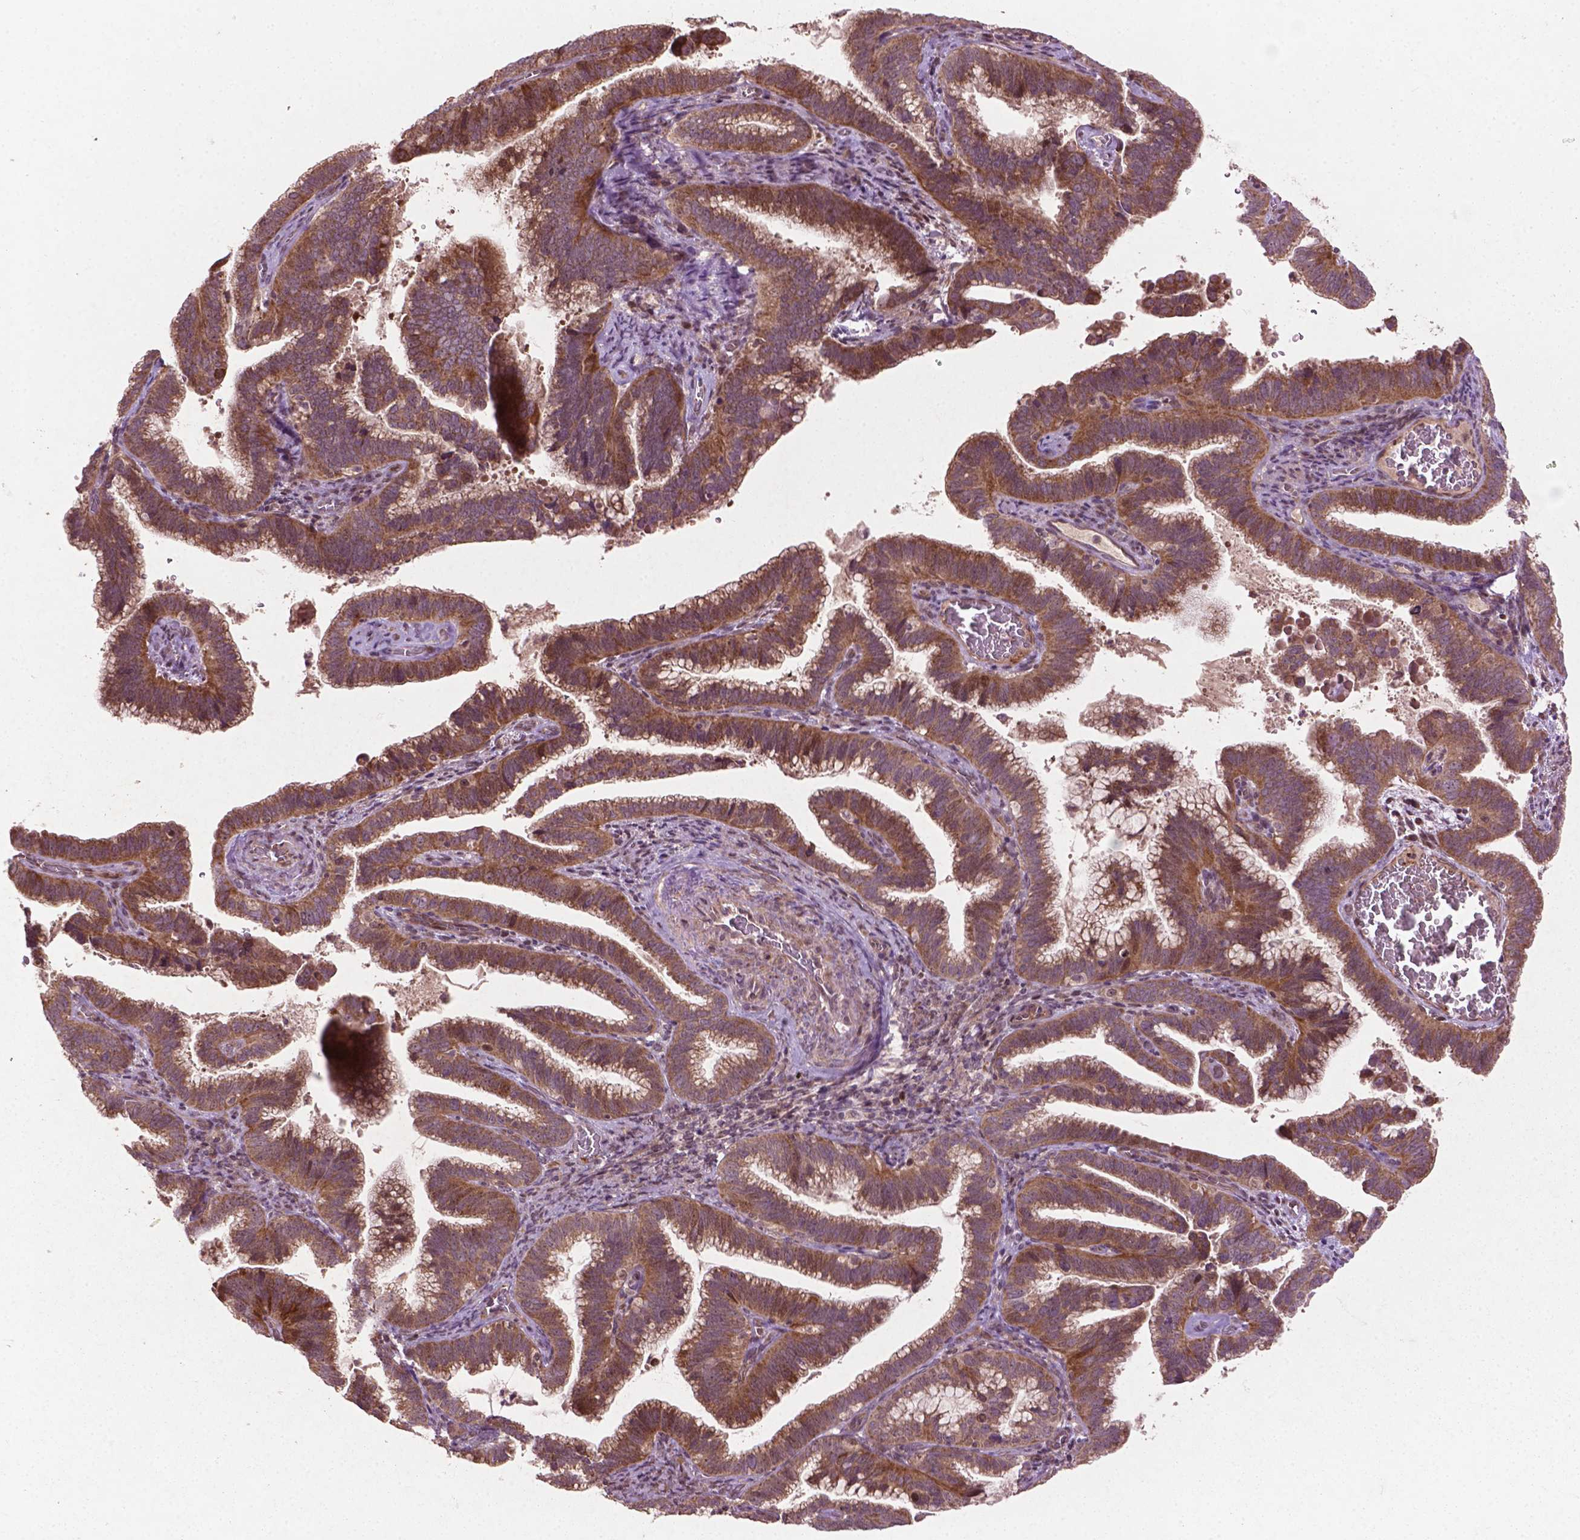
{"staining": {"intensity": "moderate", "quantity": ">75%", "location": "cytoplasmic/membranous"}, "tissue": "cervical cancer", "cell_type": "Tumor cells", "image_type": "cancer", "snomed": [{"axis": "morphology", "description": "Adenocarcinoma, NOS"}, {"axis": "topography", "description": "Cervix"}], "caption": "Brown immunohistochemical staining in cervical cancer (adenocarcinoma) displays moderate cytoplasmic/membranous expression in about >75% of tumor cells.", "gene": "B3GALNT2", "patient": {"sex": "female", "age": 61}}